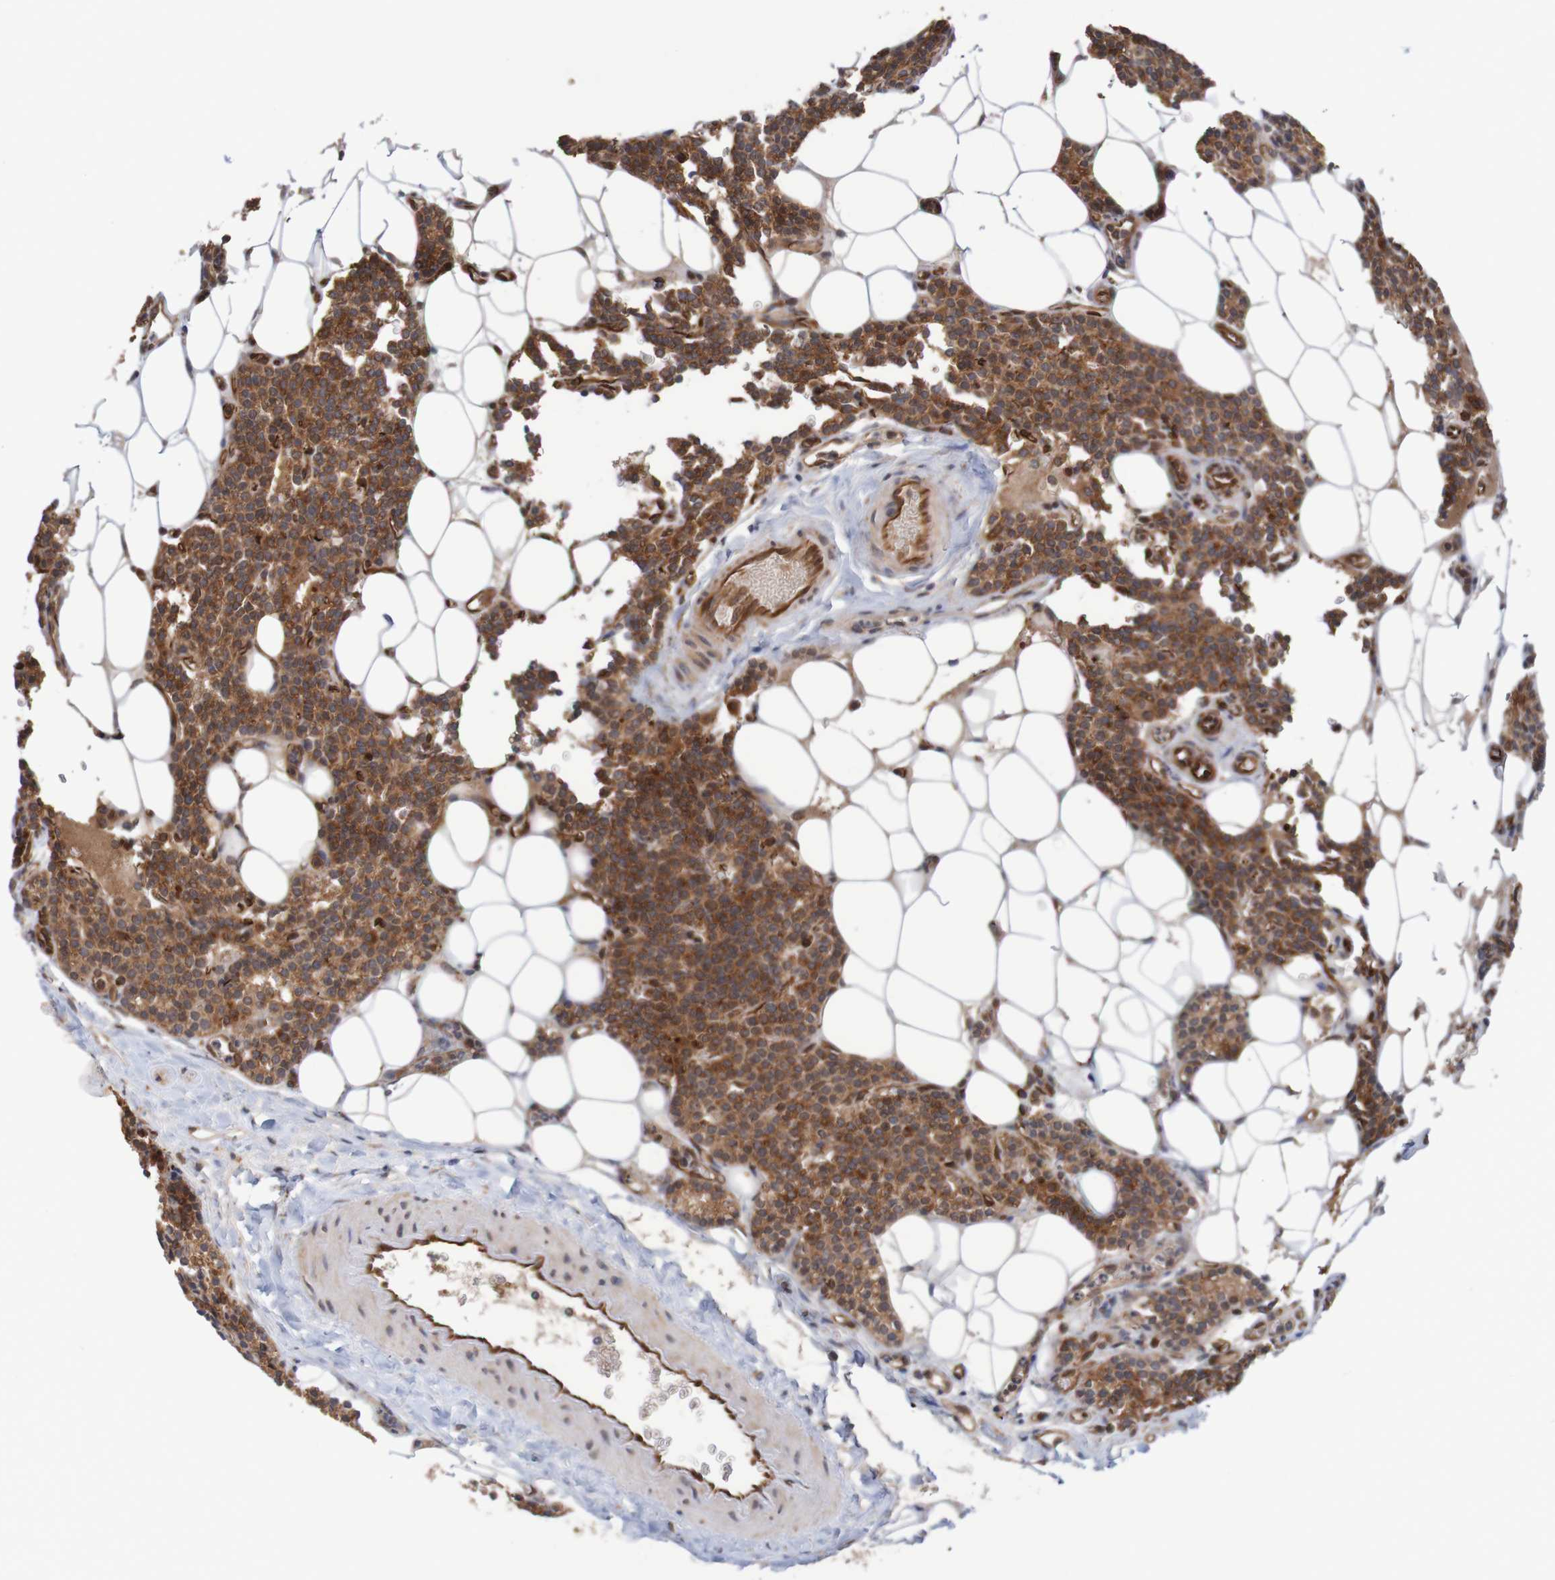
{"staining": {"intensity": "strong", "quantity": ">75%", "location": "cytoplasmic/membranous"}, "tissue": "parathyroid gland", "cell_type": "Glandular cells", "image_type": "normal", "snomed": [{"axis": "morphology", "description": "Normal tissue, NOS"}, {"axis": "morphology", "description": "Adenoma, NOS"}, {"axis": "topography", "description": "Parathyroid gland"}], "caption": "High-power microscopy captured an IHC photomicrograph of unremarkable parathyroid gland, revealing strong cytoplasmic/membranous positivity in approximately >75% of glandular cells.", "gene": "MRPL52", "patient": {"sex": "female", "age": 51}}